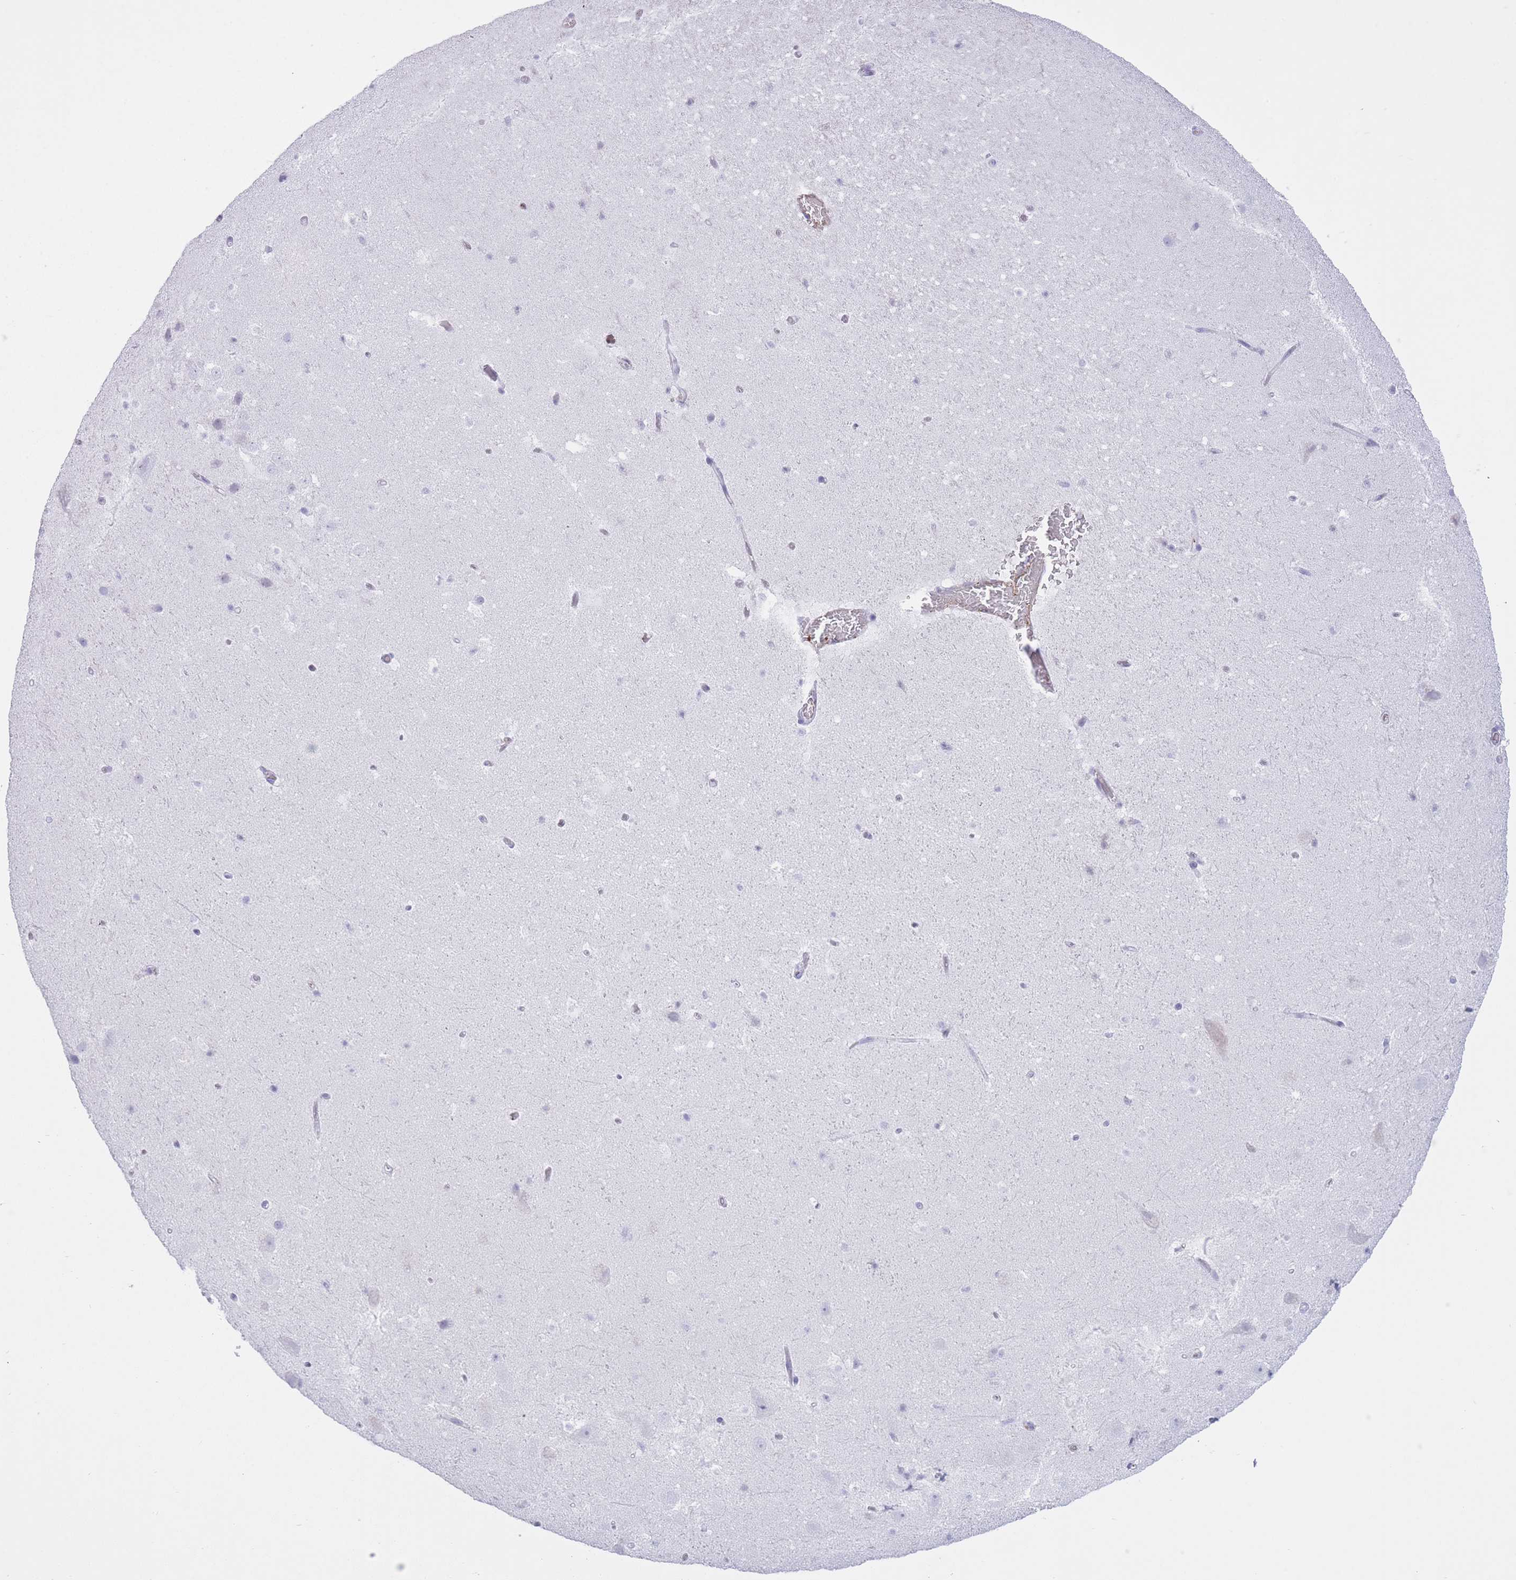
{"staining": {"intensity": "negative", "quantity": "none", "location": "none"}, "tissue": "hippocampus", "cell_type": "Glial cells", "image_type": "normal", "snomed": [{"axis": "morphology", "description": "Normal tissue, NOS"}, {"axis": "topography", "description": "Hippocampus"}], "caption": "IHC histopathology image of unremarkable hippocampus stained for a protein (brown), which displays no staining in glial cells.", "gene": "AP3S1", "patient": {"sex": "male", "age": 37}}